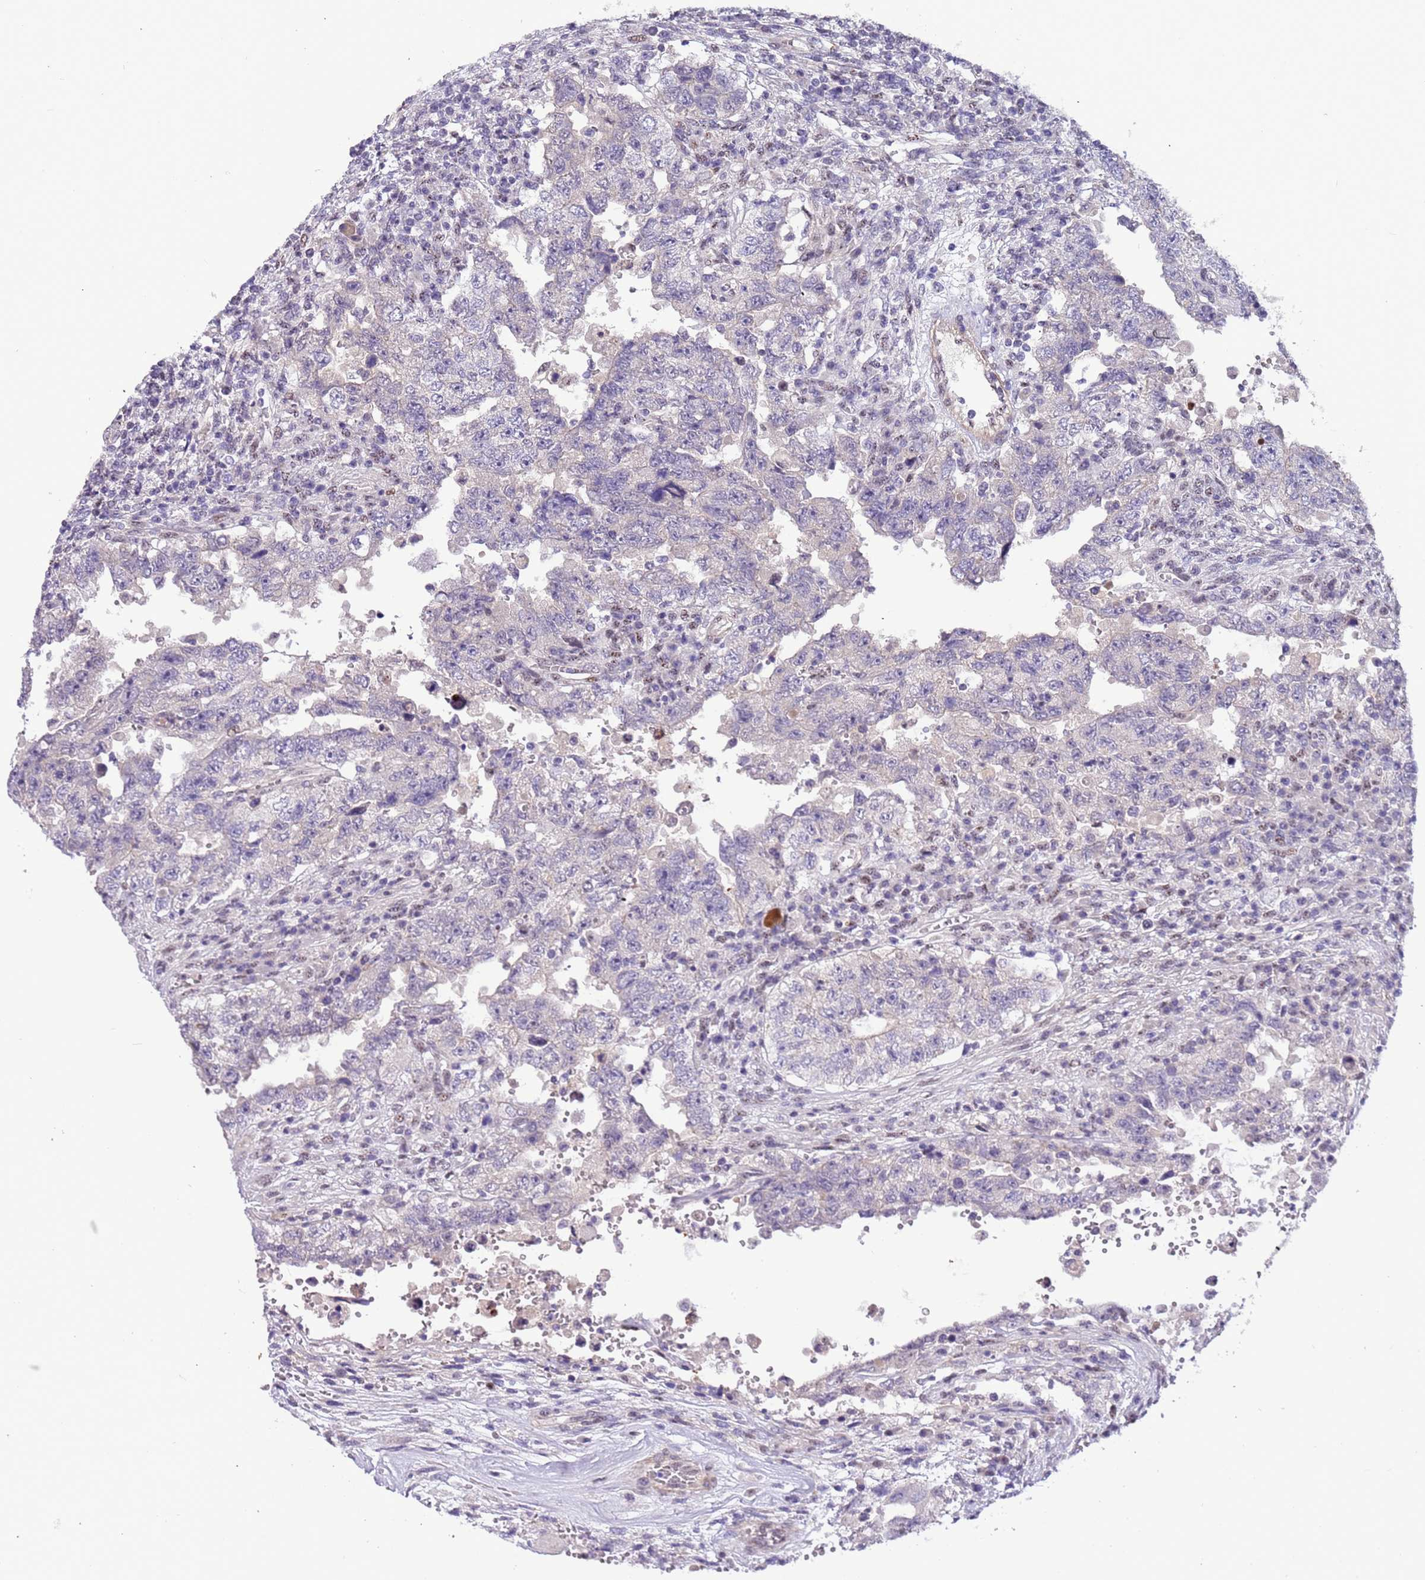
{"staining": {"intensity": "negative", "quantity": "none", "location": "none"}, "tissue": "testis cancer", "cell_type": "Tumor cells", "image_type": "cancer", "snomed": [{"axis": "morphology", "description": "Carcinoma, Embryonal, NOS"}, {"axis": "topography", "description": "Testis"}], "caption": "Tumor cells are negative for brown protein staining in embryonal carcinoma (testis).", "gene": "PLEKHH1", "patient": {"sex": "male", "age": 26}}